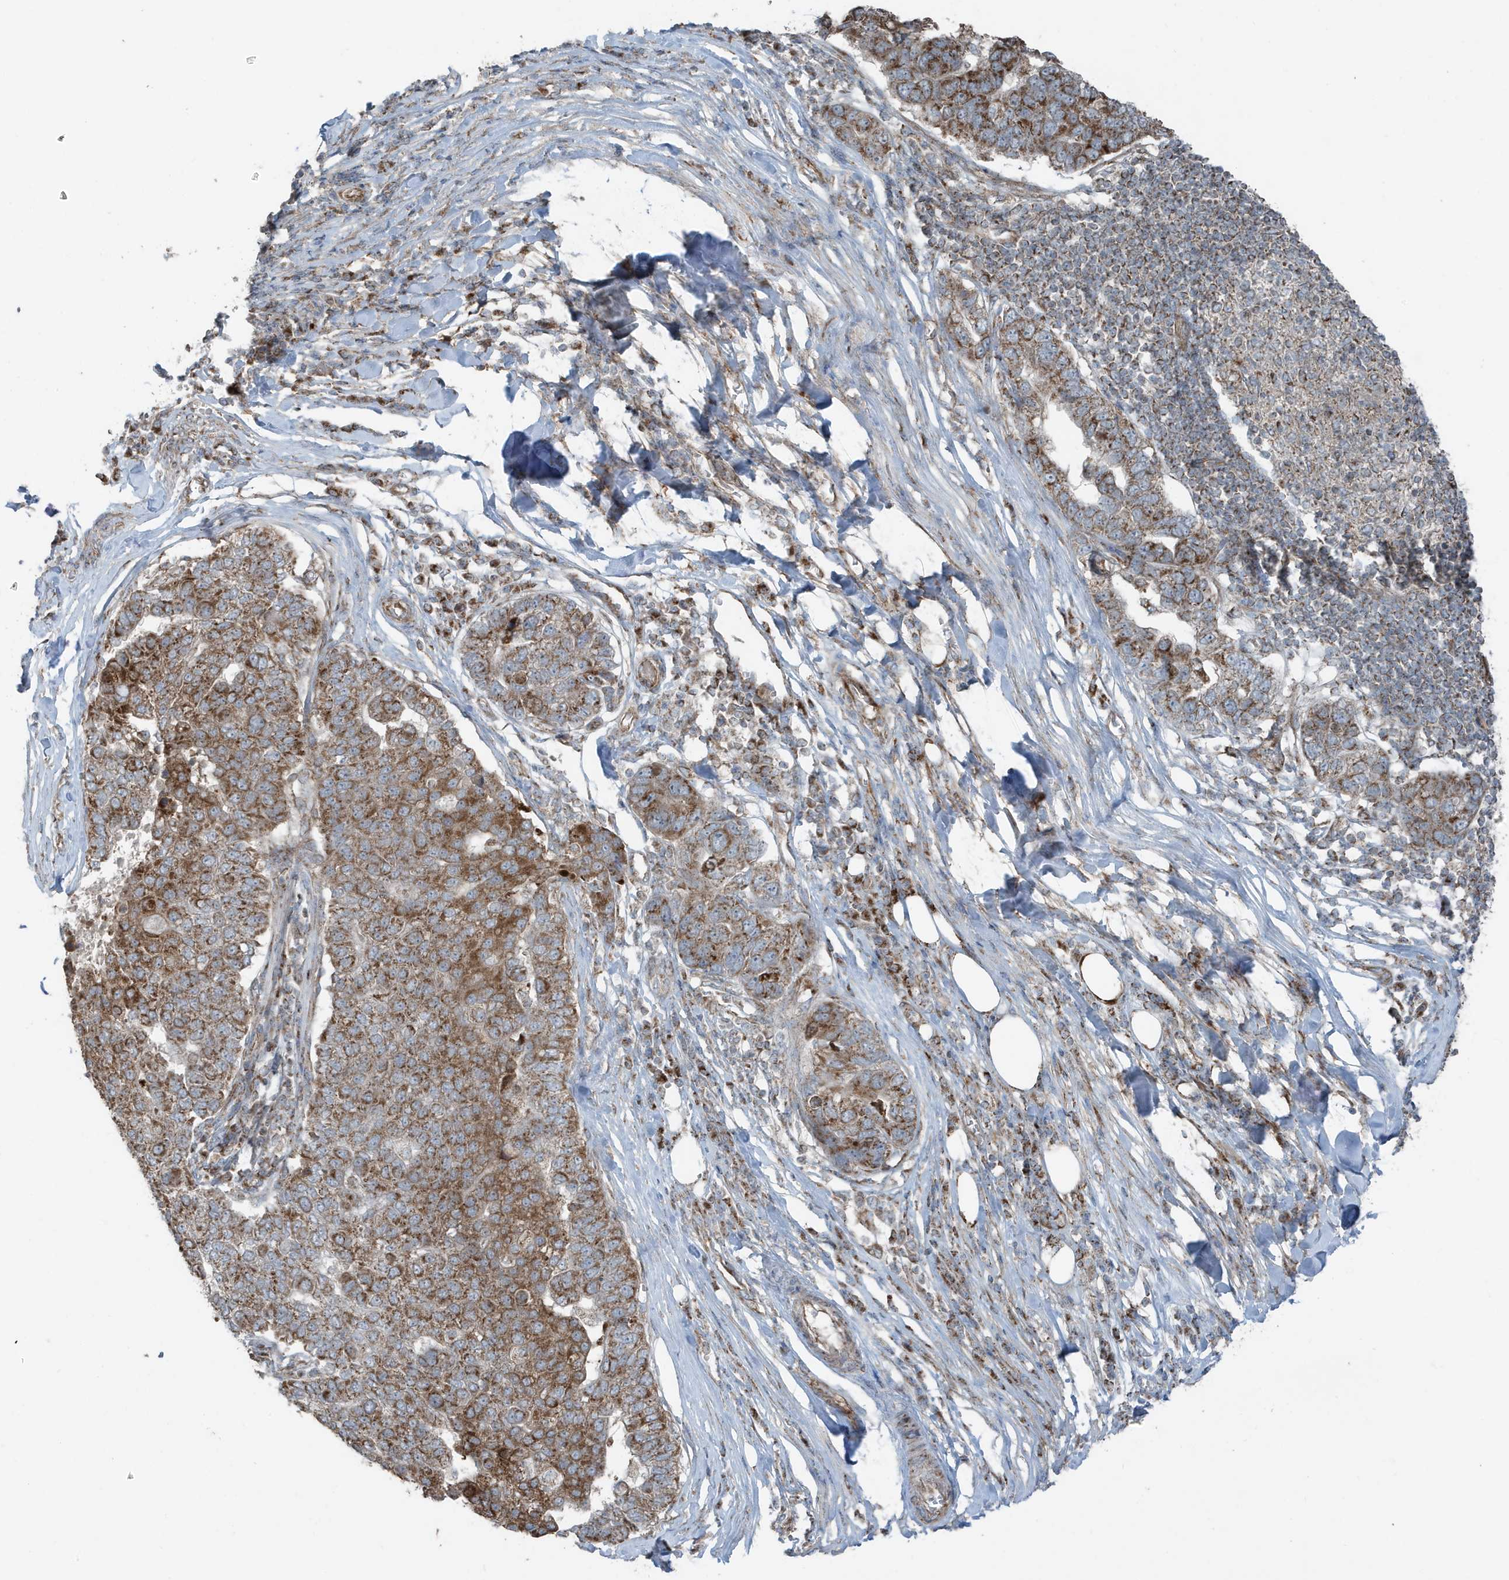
{"staining": {"intensity": "moderate", "quantity": ">75%", "location": "cytoplasmic/membranous"}, "tissue": "pancreatic cancer", "cell_type": "Tumor cells", "image_type": "cancer", "snomed": [{"axis": "morphology", "description": "Adenocarcinoma, NOS"}, {"axis": "topography", "description": "Pancreas"}], "caption": "Pancreatic adenocarcinoma tissue displays moderate cytoplasmic/membranous staining in approximately >75% of tumor cells, visualized by immunohistochemistry. (DAB = brown stain, brightfield microscopy at high magnification).", "gene": "GOLGA4", "patient": {"sex": "female", "age": 61}}